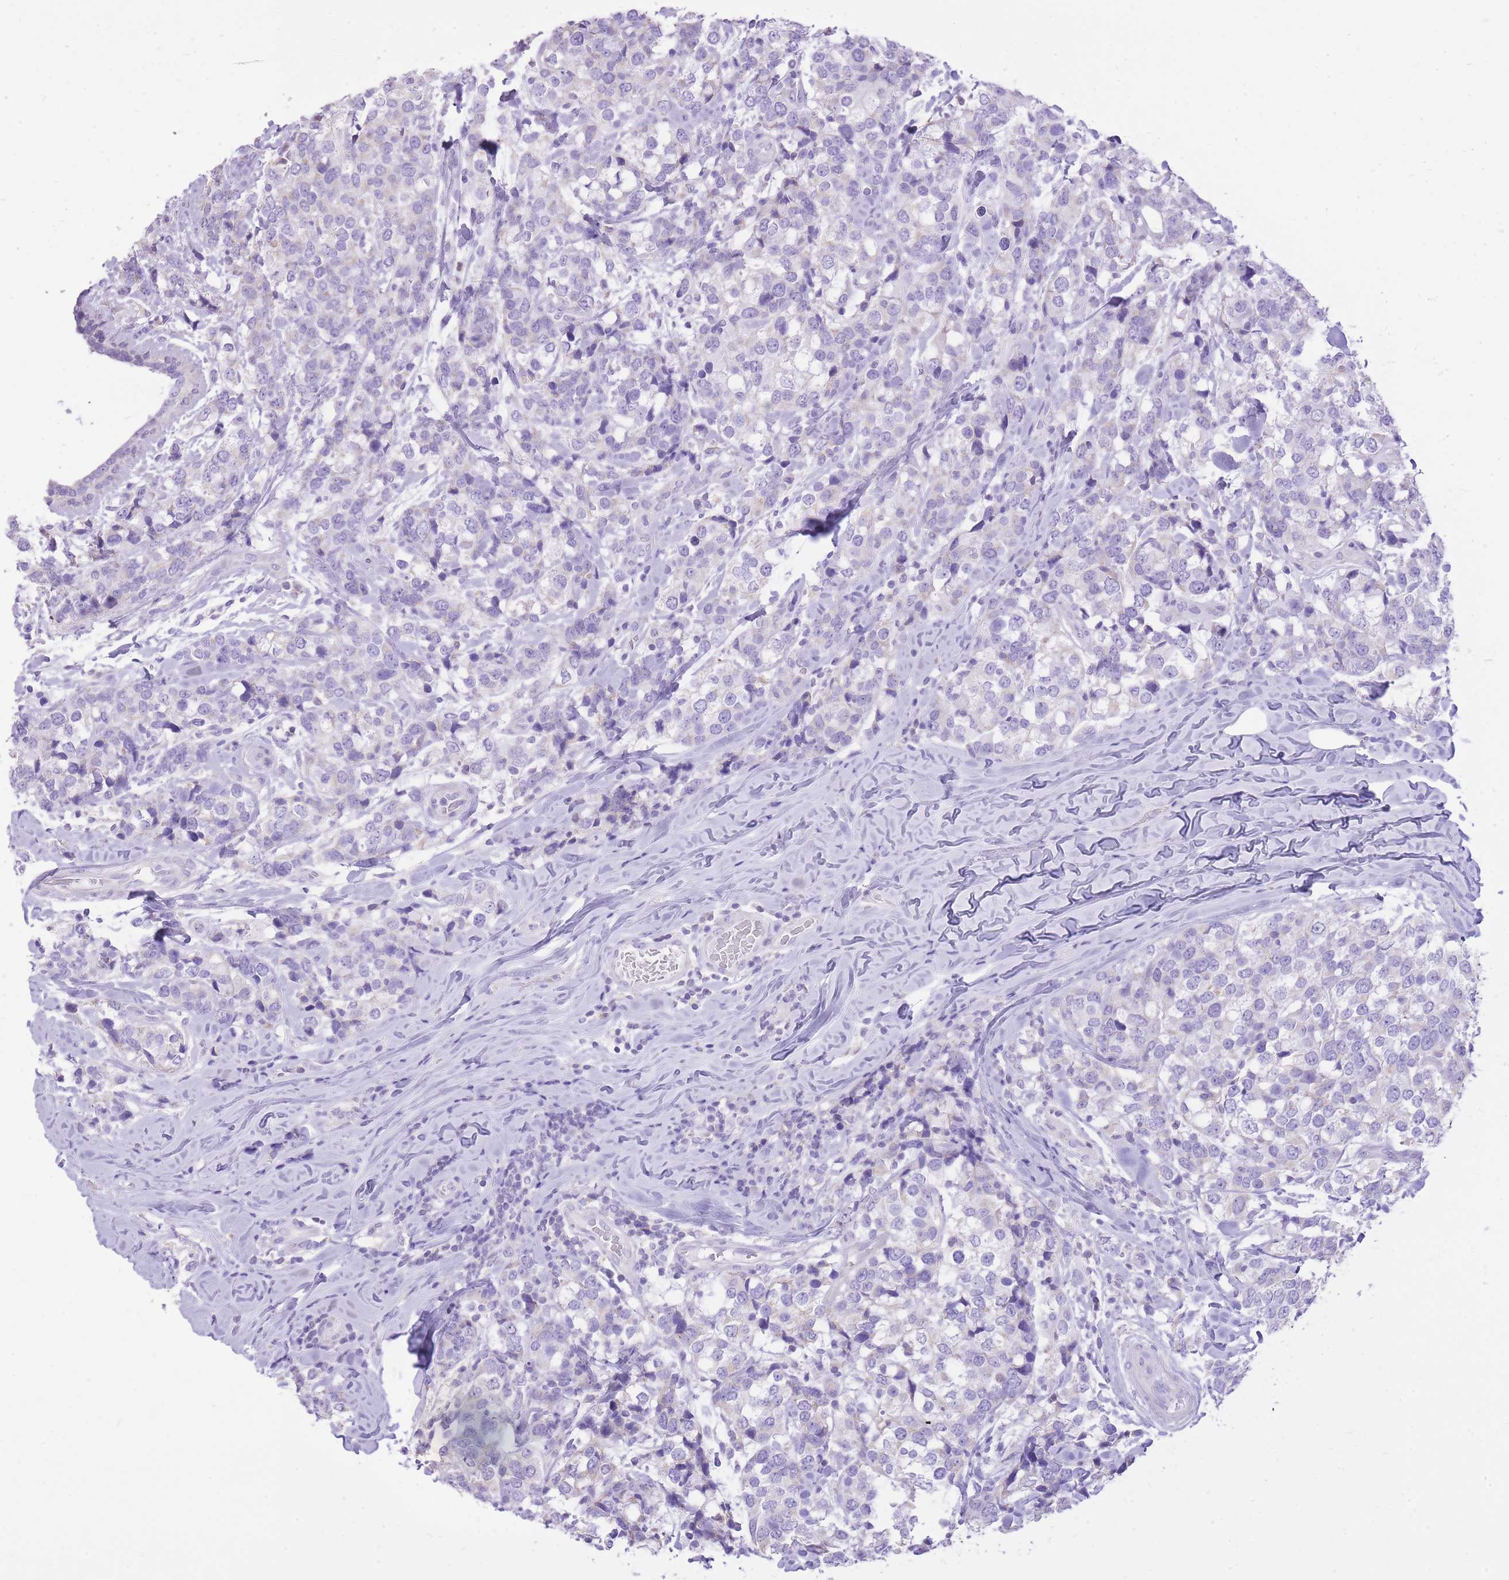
{"staining": {"intensity": "negative", "quantity": "none", "location": "none"}, "tissue": "breast cancer", "cell_type": "Tumor cells", "image_type": "cancer", "snomed": [{"axis": "morphology", "description": "Lobular carcinoma"}, {"axis": "topography", "description": "Breast"}], "caption": "Immunohistochemical staining of human breast cancer (lobular carcinoma) reveals no significant staining in tumor cells.", "gene": "SLC4A4", "patient": {"sex": "female", "age": 59}}